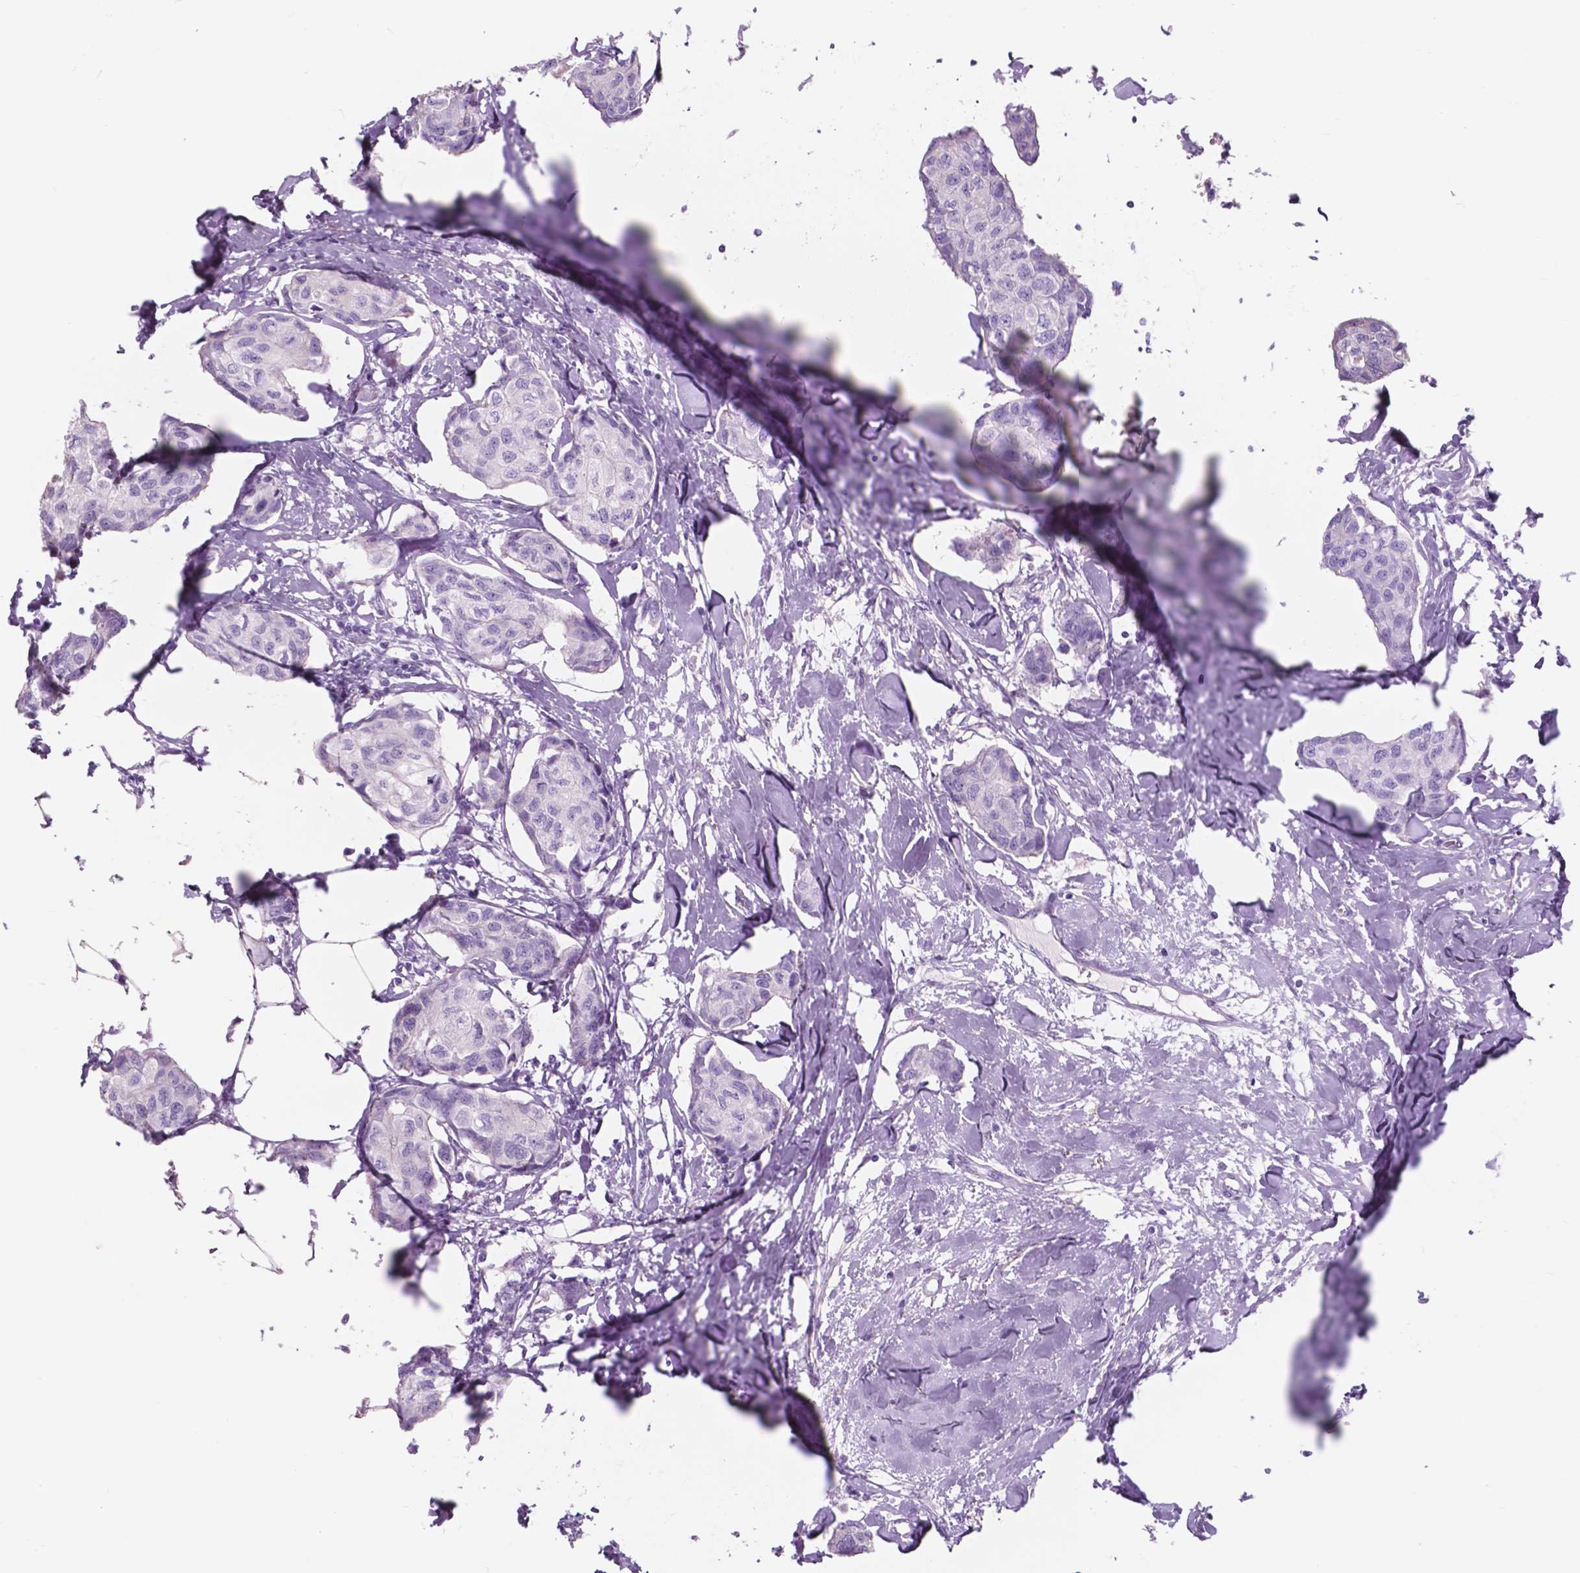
{"staining": {"intensity": "negative", "quantity": "none", "location": "none"}, "tissue": "breast cancer", "cell_type": "Tumor cells", "image_type": "cancer", "snomed": [{"axis": "morphology", "description": "Duct carcinoma"}, {"axis": "topography", "description": "Breast"}], "caption": "The immunohistochemistry (IHC) image has no significant positivity in tumor cells of invasive ductal carcinoma (breast) tissue.", "gene": "FXYD2", "patient": {"sex": "female", "age": 80}}